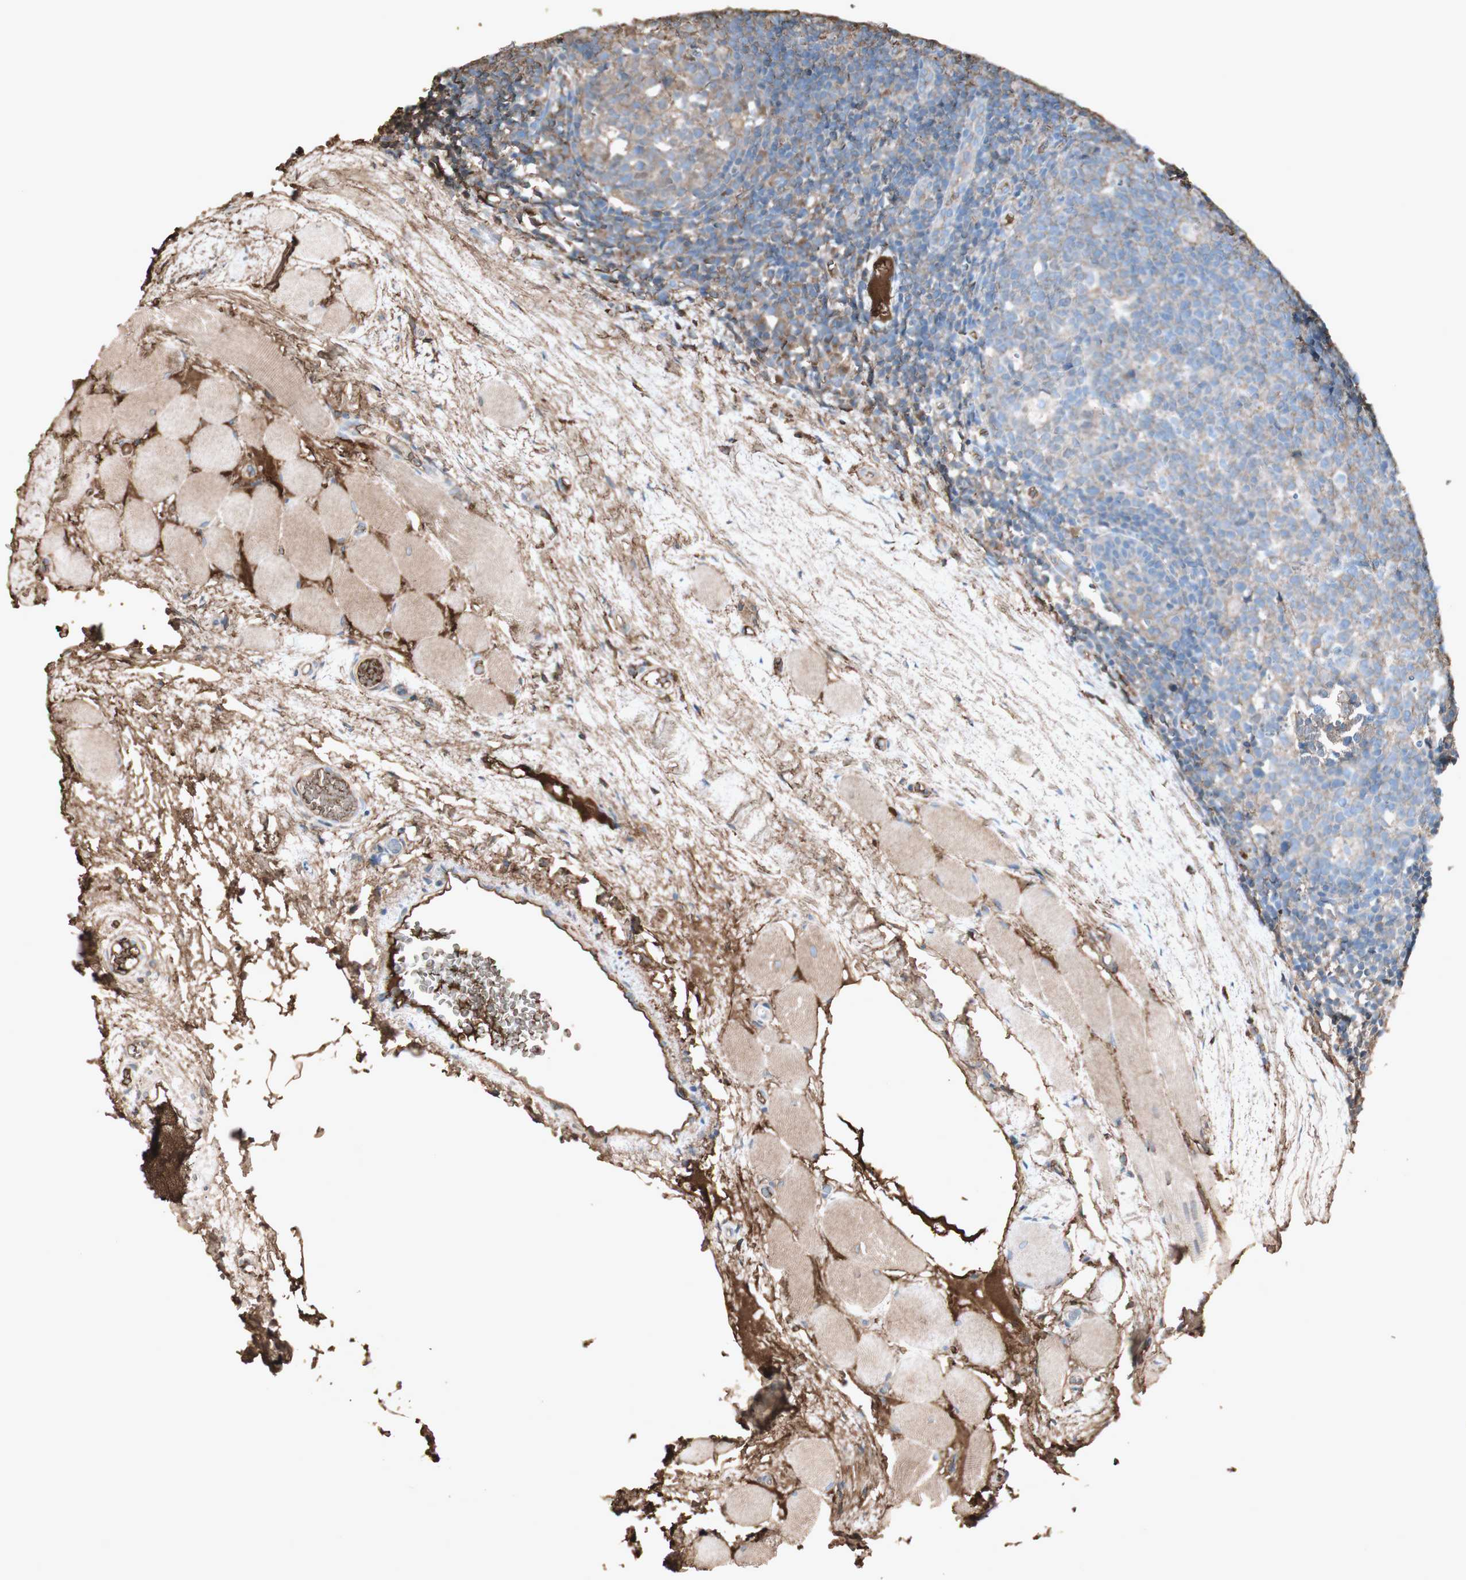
{"staining": {"intensity": "weak", "quantity": "25%-75%", "location": "cytoplasmic/membranous"}, "tissue": "tonsil", "cell_type": "Germinal center cells", "image_type": "normal", "snomed": [{"axis": "morphology", "description": "Normal tissue, NOS"}, {"axis": "topography", "description": "Tonsil"}], "caption": "A brown stain highlights weak cytoplasmic/membranous expression of a protein in germinal center cells of unremarkable tonsil.", "gene": "MMP14", "patient": {"sex": "female", "age": 19}}